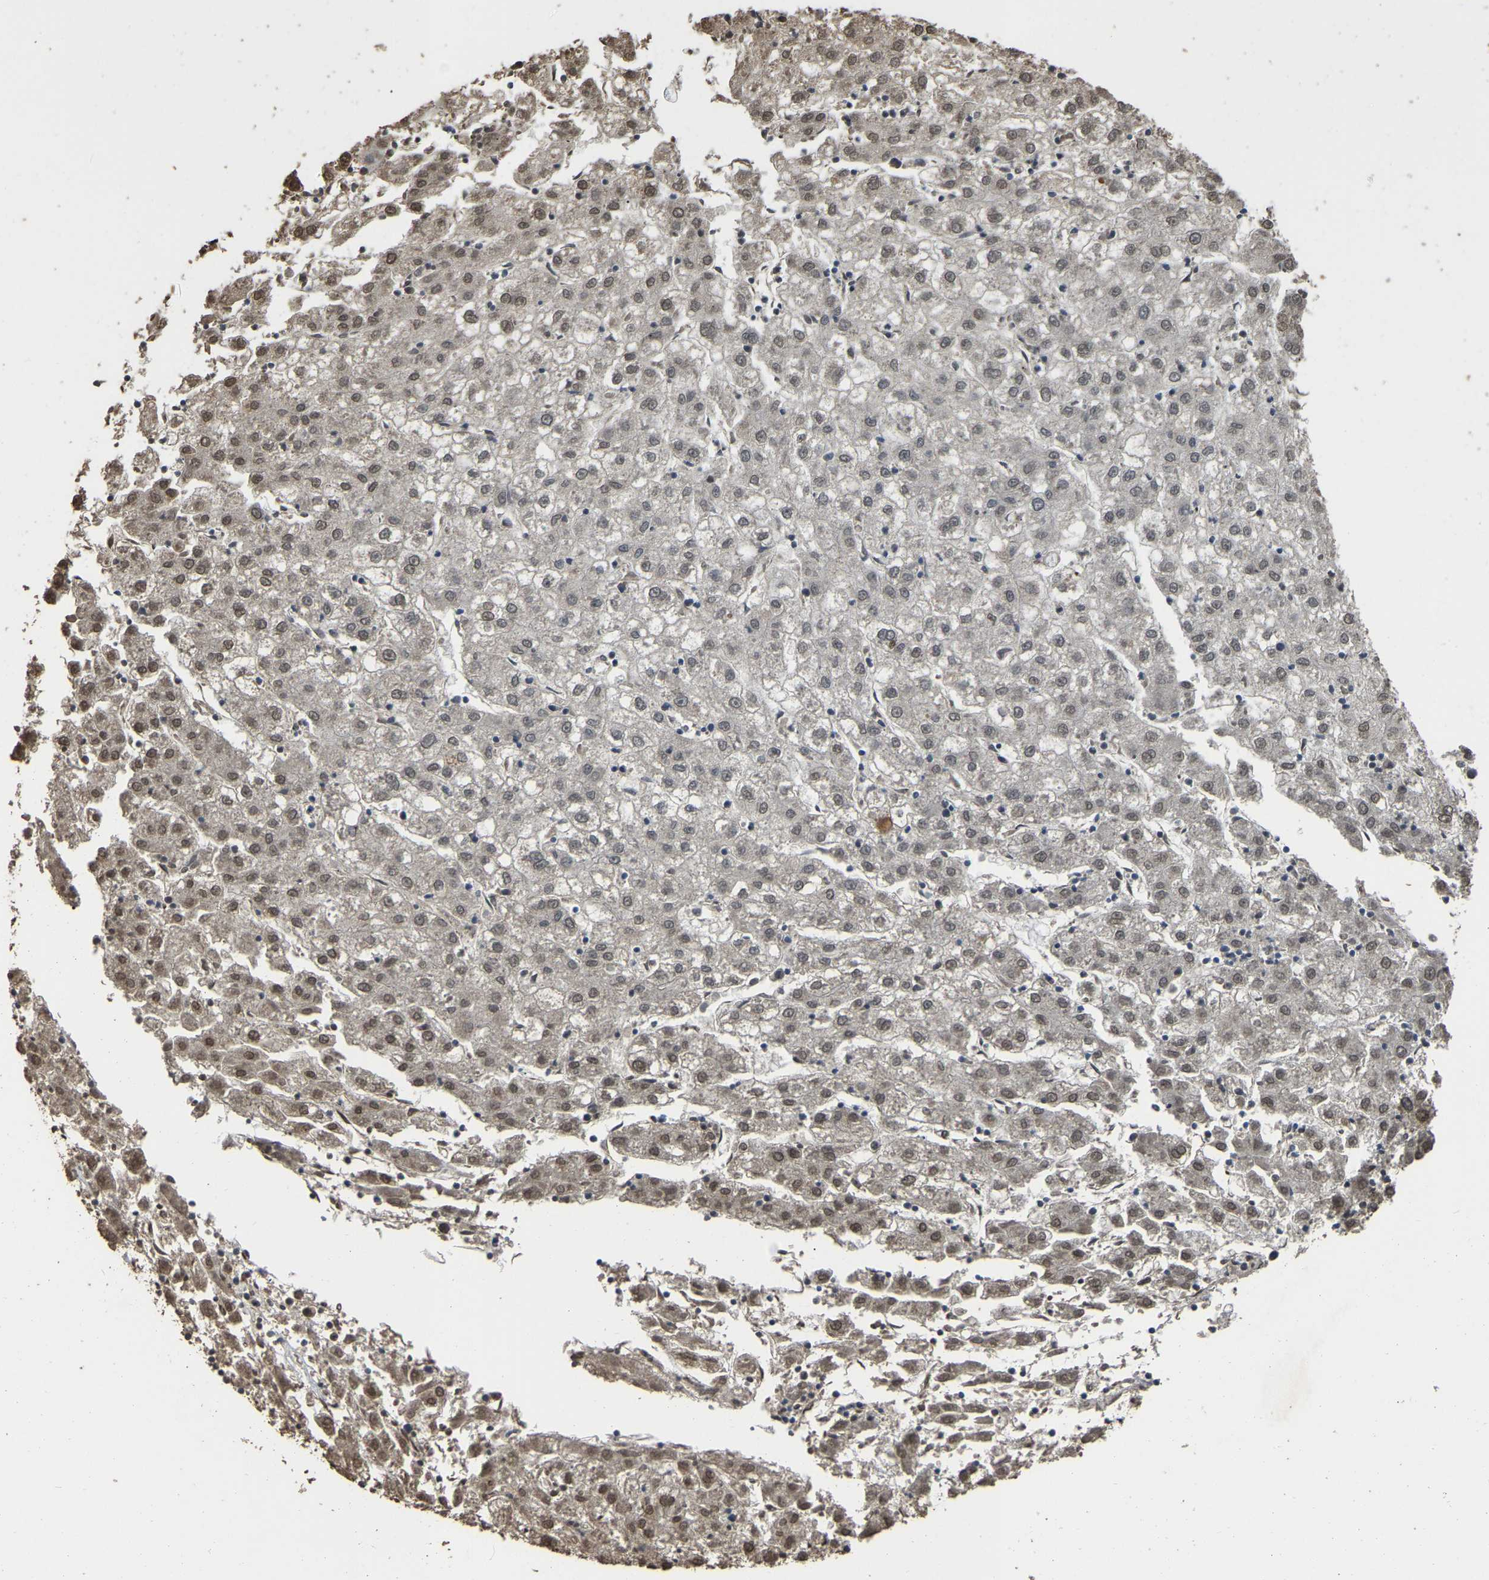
{"staining": {"intensity": "moderate", "quantity": "<25%", "location": "nuclear"}, "tissue": "liver cancer", "cell_type": "Tumor cells", "image_type": "cancer", "snomed": [{"axis": "morphology", "description": "Carcinoma, Hepatocellular, NOS"}, {"axis": "topography", "description": "Liver"}], "caption": "Protein expression analysis of human liver cancer reveals moderate nuclear staining in approximately <25% of tumor cells.", "gene": "ARHGAP23", "patient": {"sex": "male", "age": 72}}